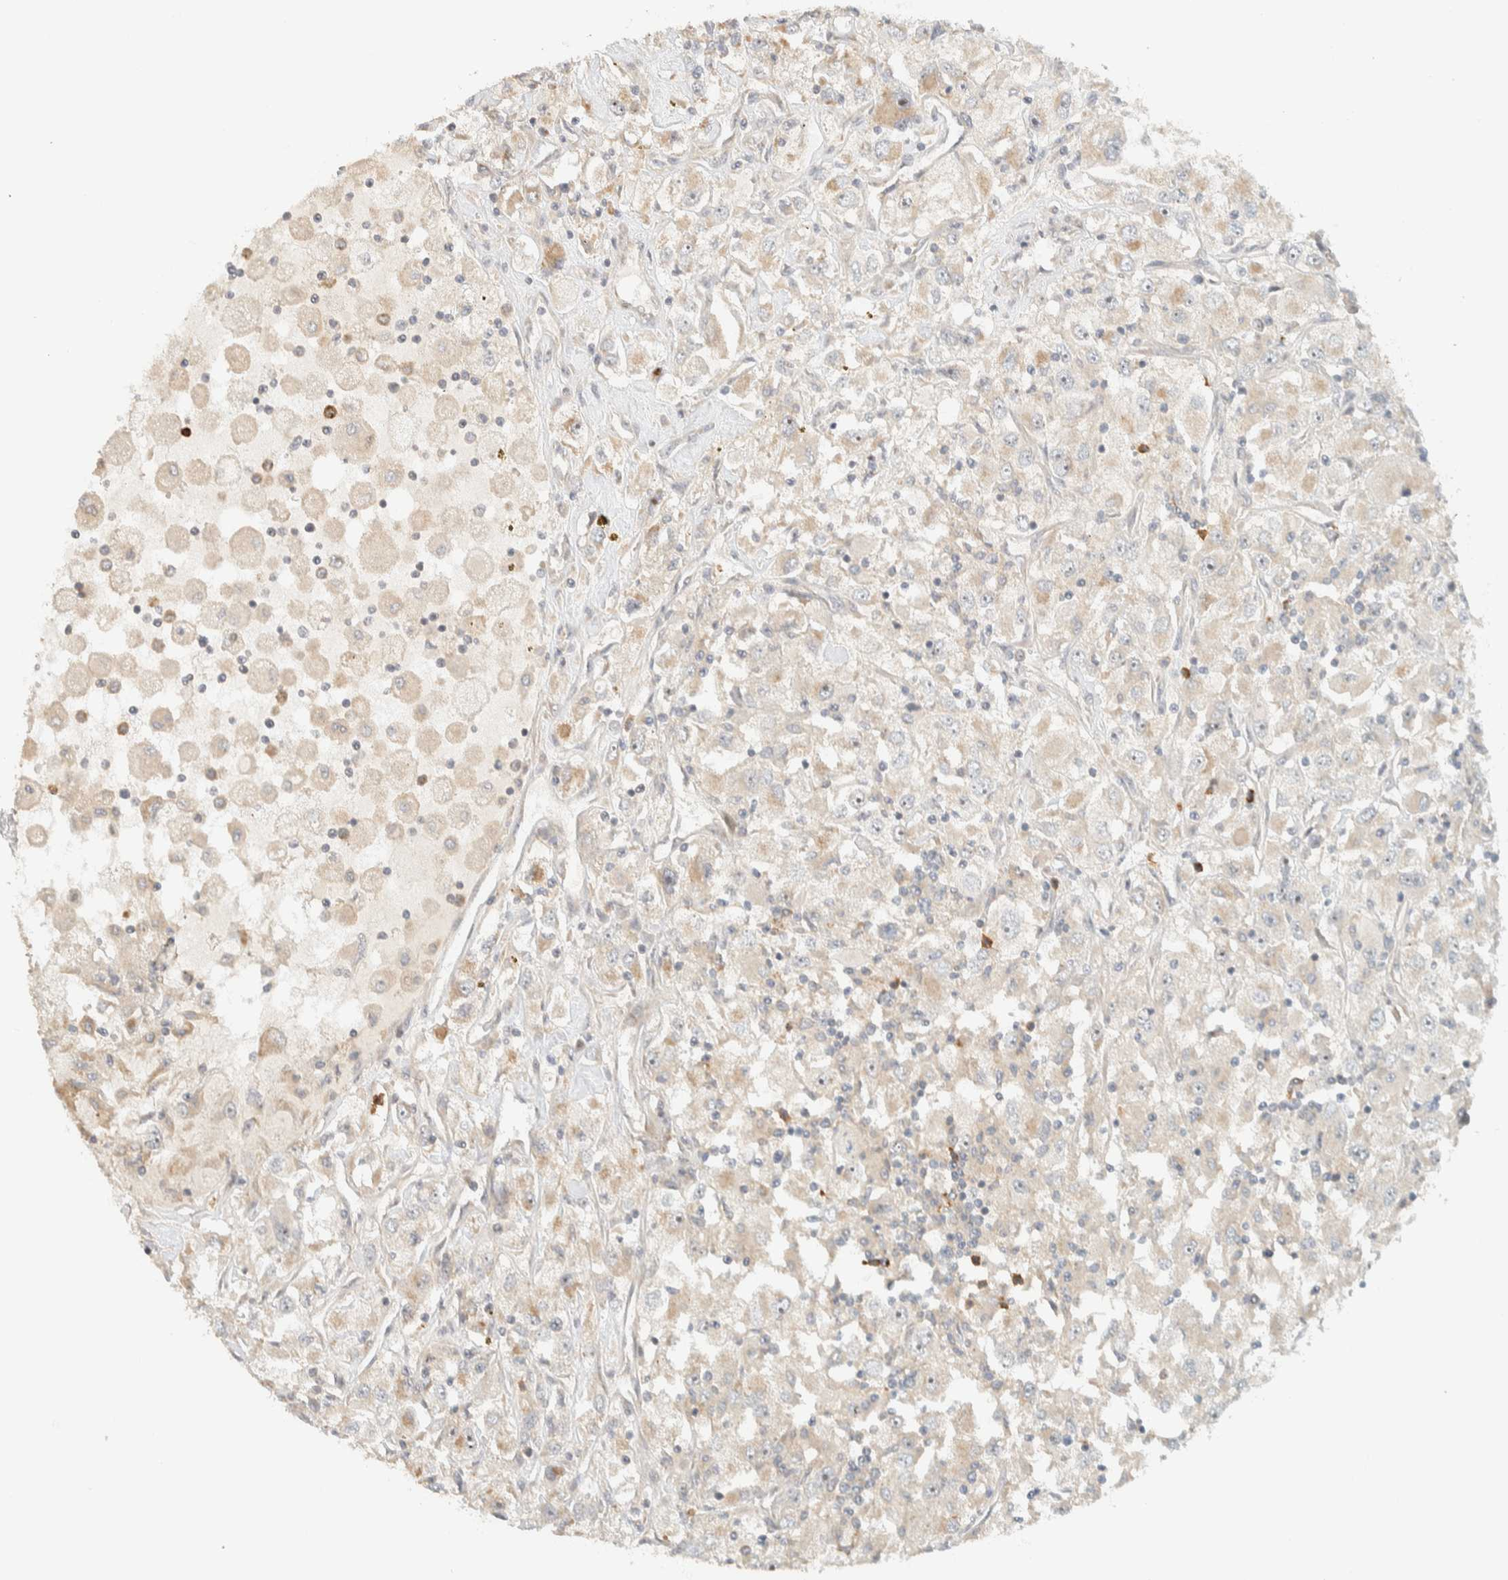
{"staining": {"intensity": "weak", "quantity": "<25%", "location": "cytoplasmic/membranous,nuclear"}, "tissue": "renal cancer", "cell_type": "Tumor cells", "image_type": "cancer", "snomed": [{"axis": "morphology", "description": "Adenocarcinoma, NOS"}, {"axis": "topography", "description": "Kidney"}], "caption": "Tumor cells show no significant protein expression in renal cancer (adenocarcinoma).", "gene": "CCDC171", "patient": {"sex": "female", "age": 52}}